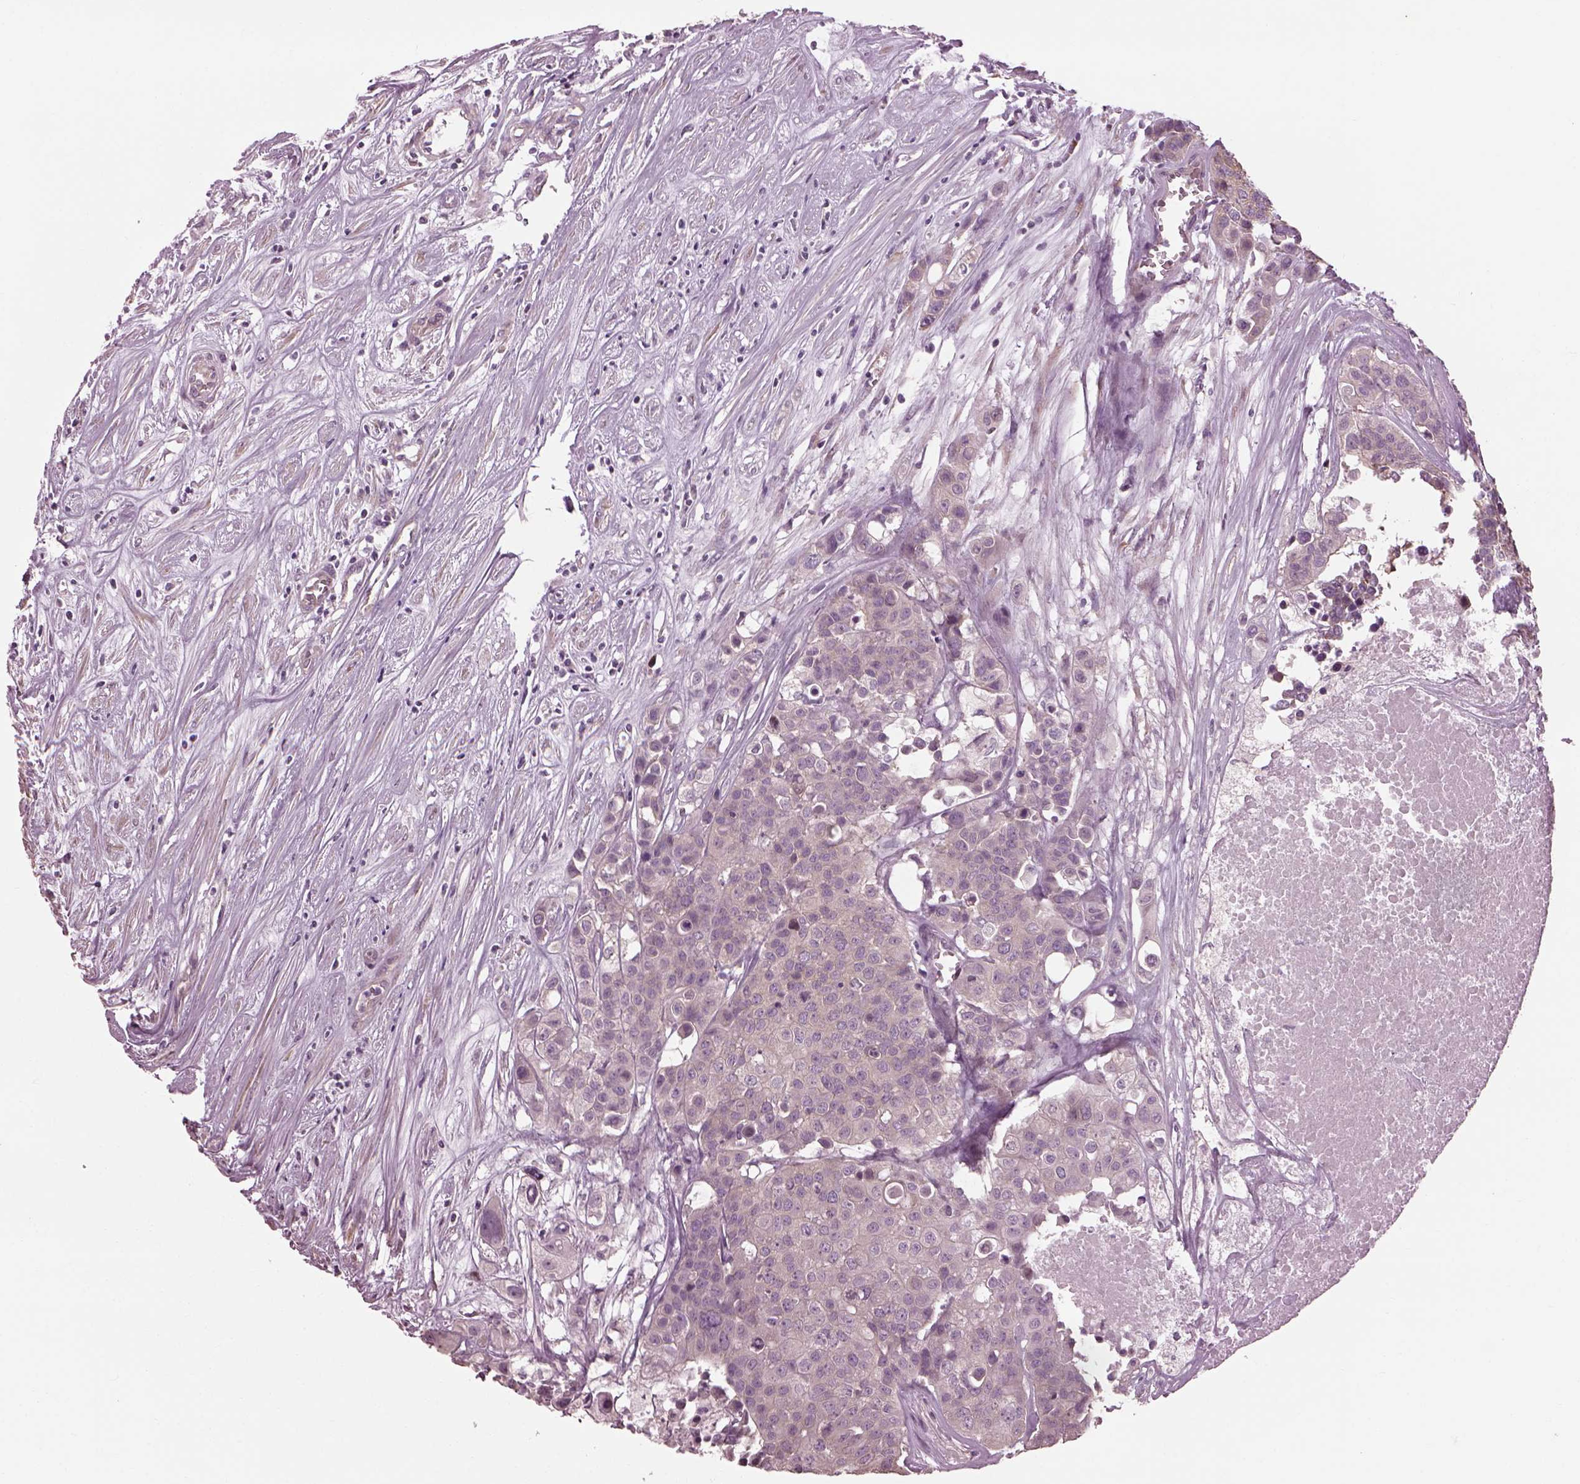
{"staining": {"intensity": "negative", "quantity": "none", "location": "none"}, "tissue": "carcinoid", "cell_type": "Tumor cells", "image_type": "cancer", "snomed": [{"axis": "morphology", "description": "Carcinoid, malignant, NOS"}, {"axis": "topography", "description": "Colon"}], "caption": "IHC image of carcinoid (malignant) stained for a protein (brown), which displays no expression in tumor cells.", "gene": "CABP5", "patient": {"sex": "male", "age": 81}}